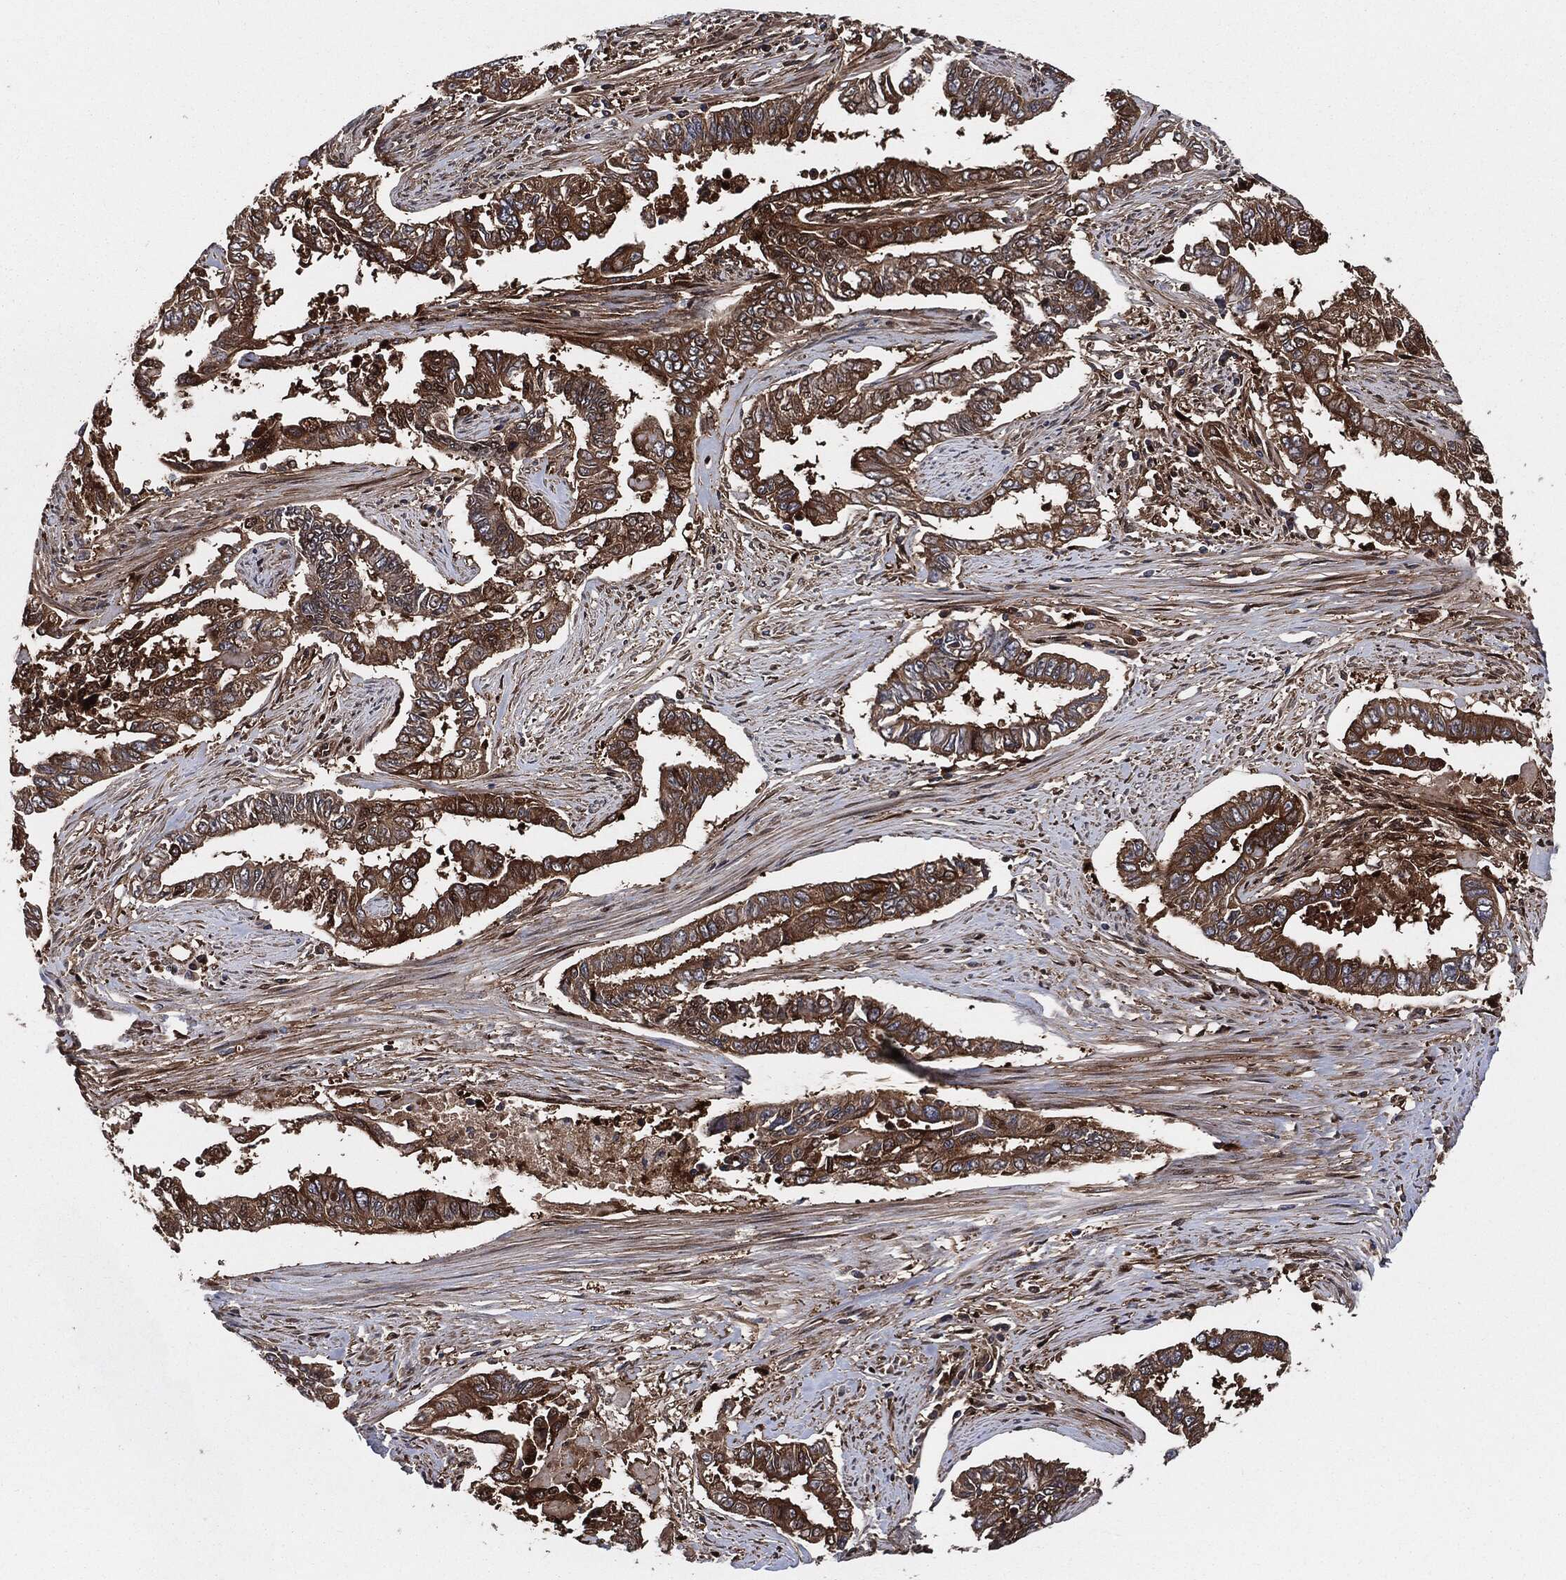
{"staining": {"intensity": "strong", "quantity": ">75%", "location": "cytoplasmic/membranous"}, "tissue": "endometrial cancer", "cell_type": "Tumor cells", "image_type": "cancer", "snomed": [{"axis": "morphology", "description": "Adenocarcinoma, NOS"}, {"axis": "topography", "description": "Uterus"}], "caption": "Immunohistochemistry (IHC) image of neoplastic tissue: human endometrial adenocarcinoma stained using IHC demonstrates high levels of strong protein expression localized specifically in the cytoplasmic/membranous of tumor cells, appearing as a cytoplasmic/membranous brown color.", "gene": "XPNPEP1", "patient": {"sex": "female", "age": 59}}